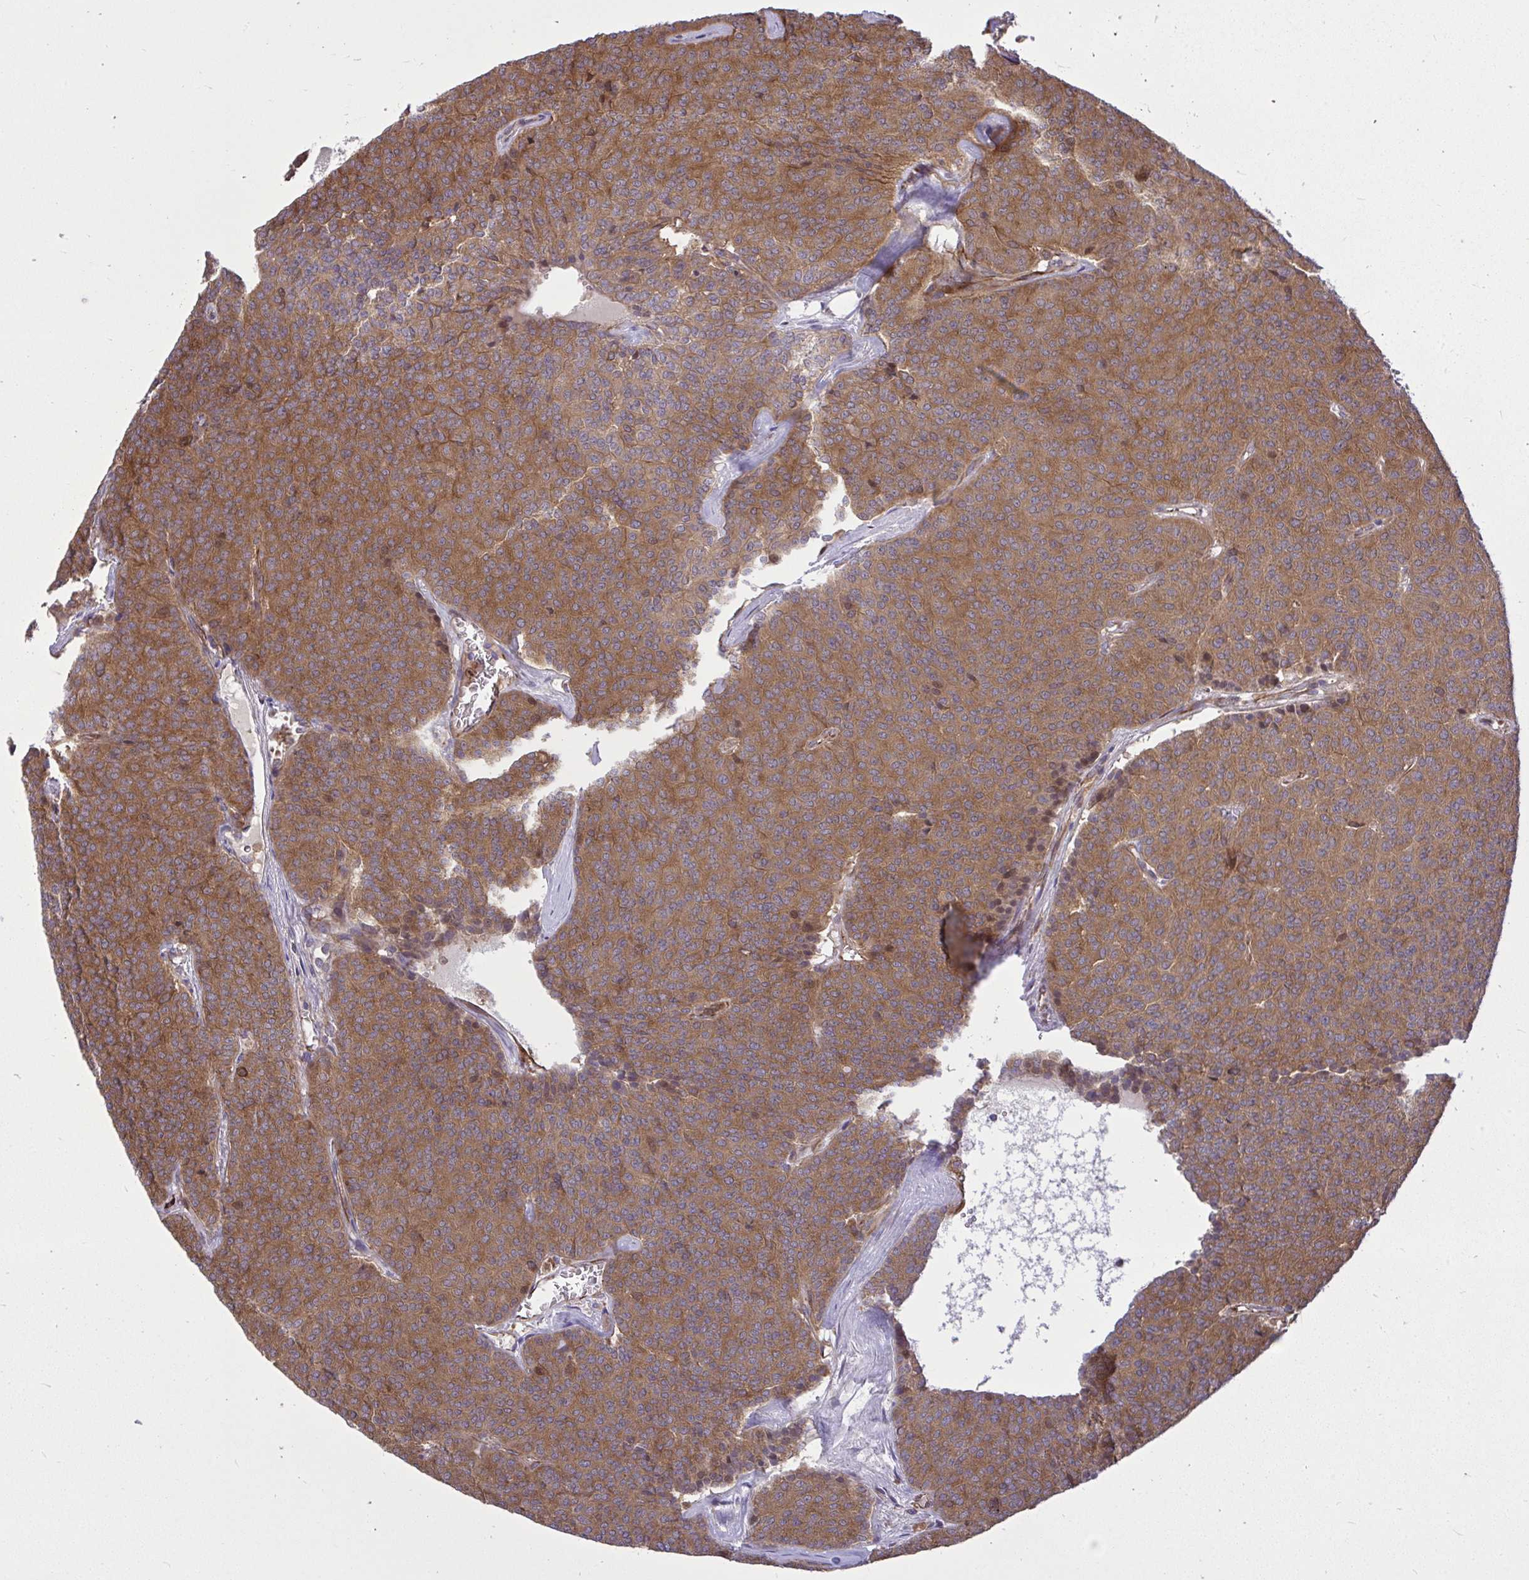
{"staining": {"intensity": "moderate", "quantity": ">75%", "location": "cytoplasmic/membranous"}, "tissue": "carcinoid", "cell_type": "Tumor cells", "image_type": "cancer", "snomed": [{"axis": "morphology", "description": "Carcinoid, malignant, NOS"}, {"axis": "topography", "description": "Lung"}], "caption": "Protein expression analysis of human malignant carcinoid reveals moderate cytoplasmic/membranous positivity in about >75% of tumor cells.", "gene": "PAIP2", "patient": {"sex": "male", "age": 61}}